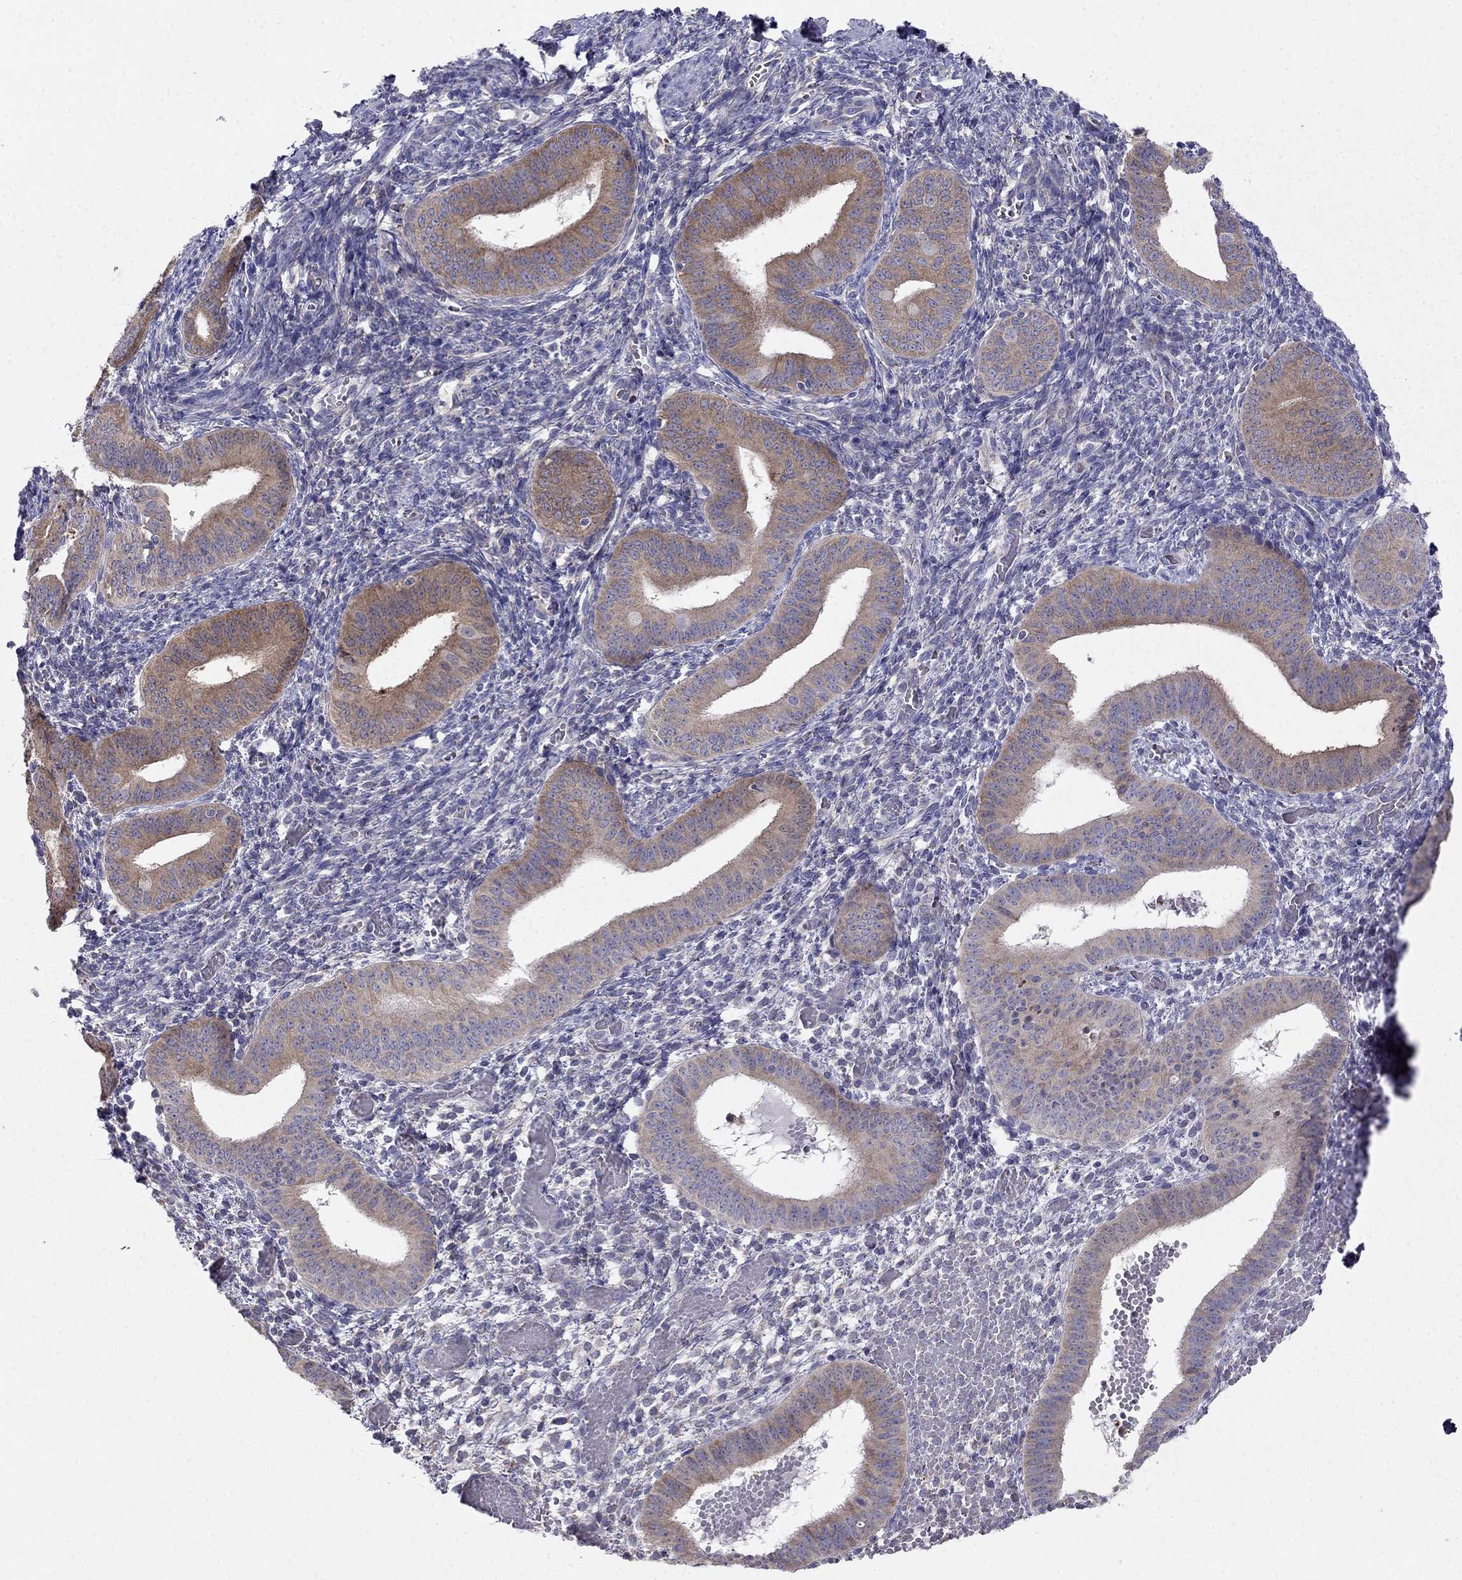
{"staining": {"intensity": "negative", "quantity": "none", "location": "none"}, "tissue": "endometrium", "cell_type": "Cells in endometrial stroma", "image_type": "normal", "snomed": [{"axis": "morphology", "description": "Normal tissue, NOS"}, {"axis": "topography", "description": "Endometrium"}], "caption": "Cells in endometrial stroma are negative for brown protein staining in unremarkable endometrium.", "gene": "LONRF2", "patient": {"sex": "female", "age": 42}}